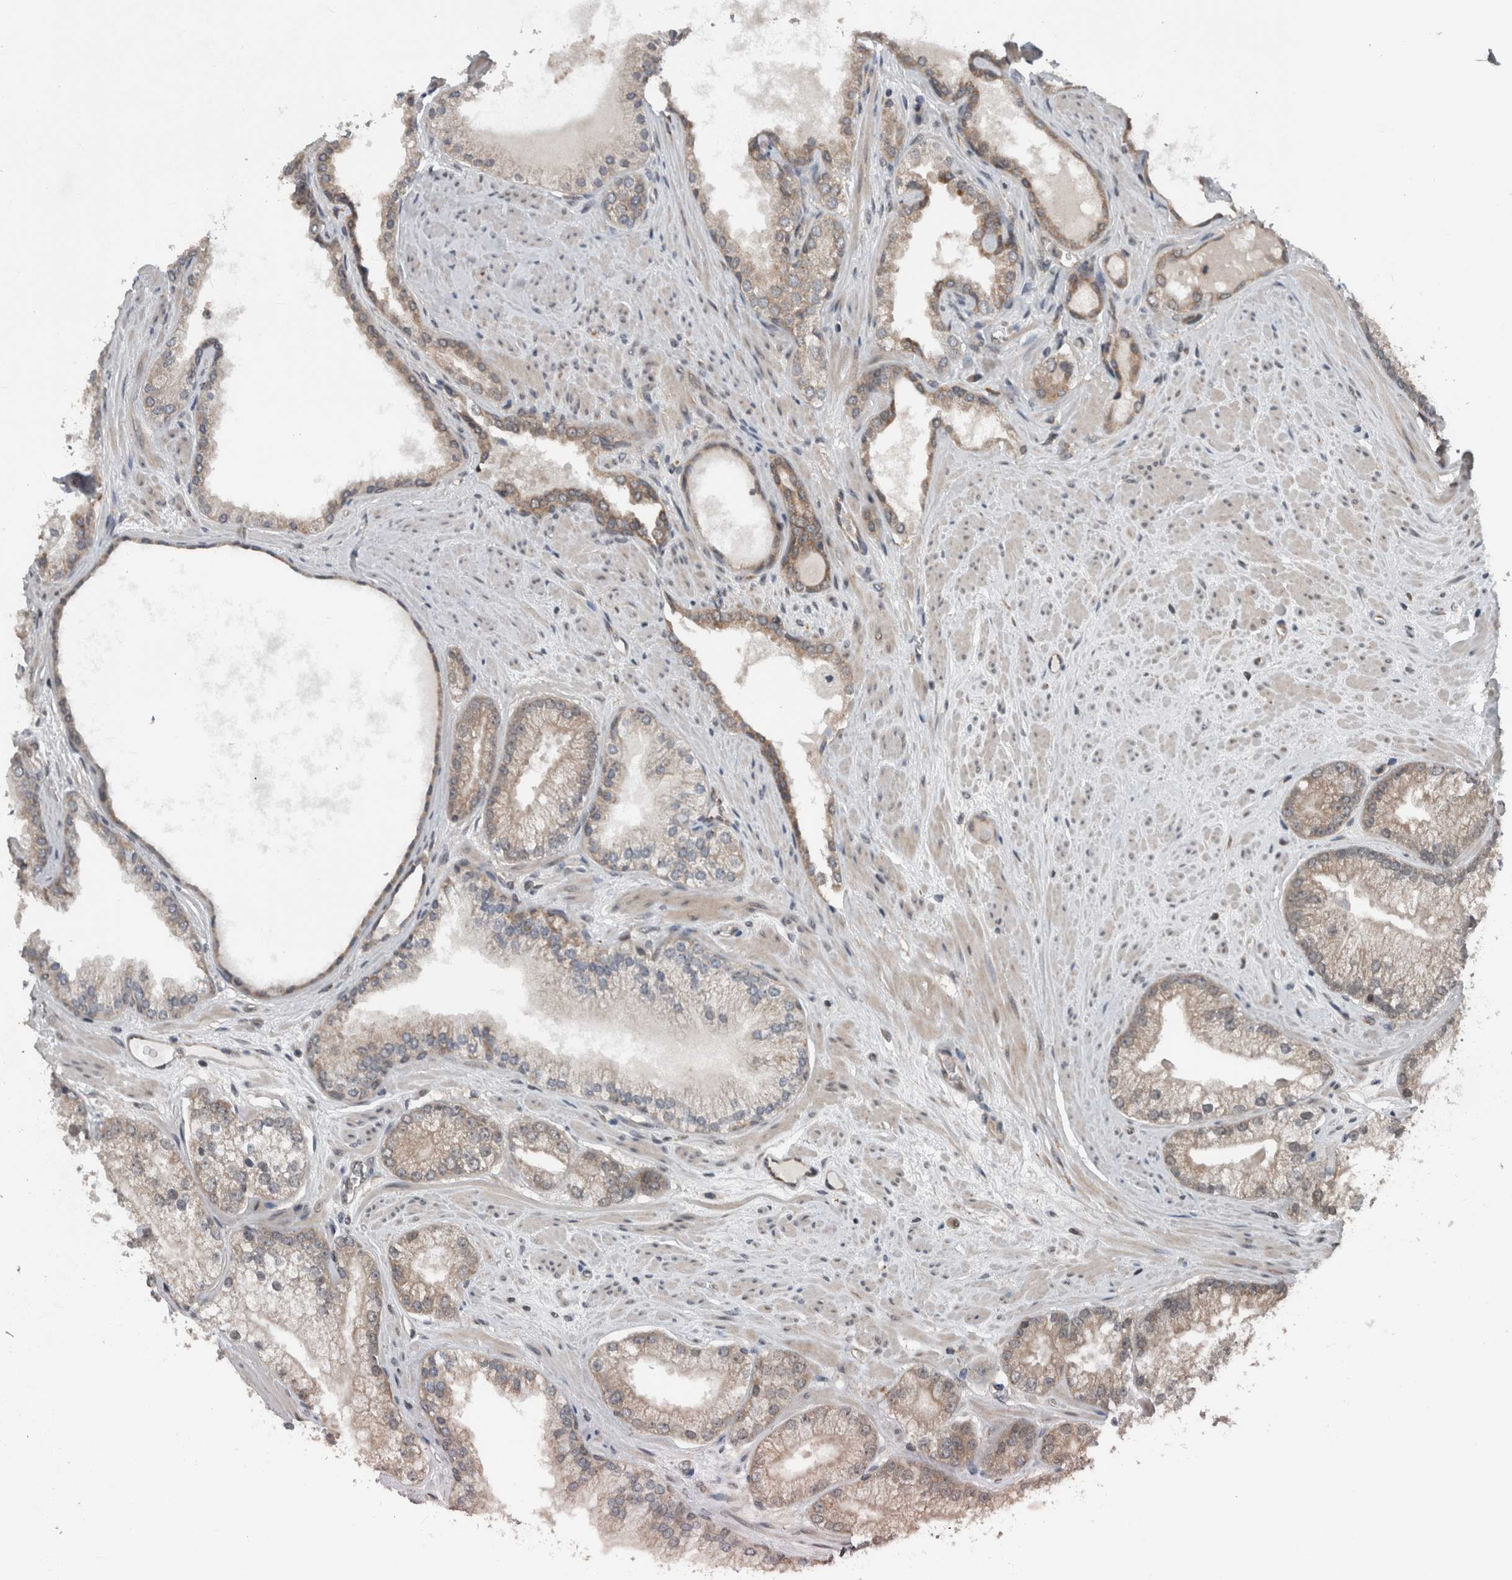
{"staining": {"intensity": "weak", "quantity": "25%-75%", "location": "cytoplasmic/membranous"}, "tissue": "prostate cancer", "cell_type": "Tumor cells", "image_type": "cancer", "snomed": [{"axis": "morphology", "description": "Adenocarcinoma, High grade"}, {"axis": "topography", "description": "Prostate"}], "caption": "IHC (DAB (3,3'-diaminobenzidine)) staining of prostate high-grade adenocarcinoma displays weak cytoplasmic/membranous protein expression in about 25%-75% of tumor cells.", "gene": "ENY2", "patient": {"sex": "male", "age": 58}}